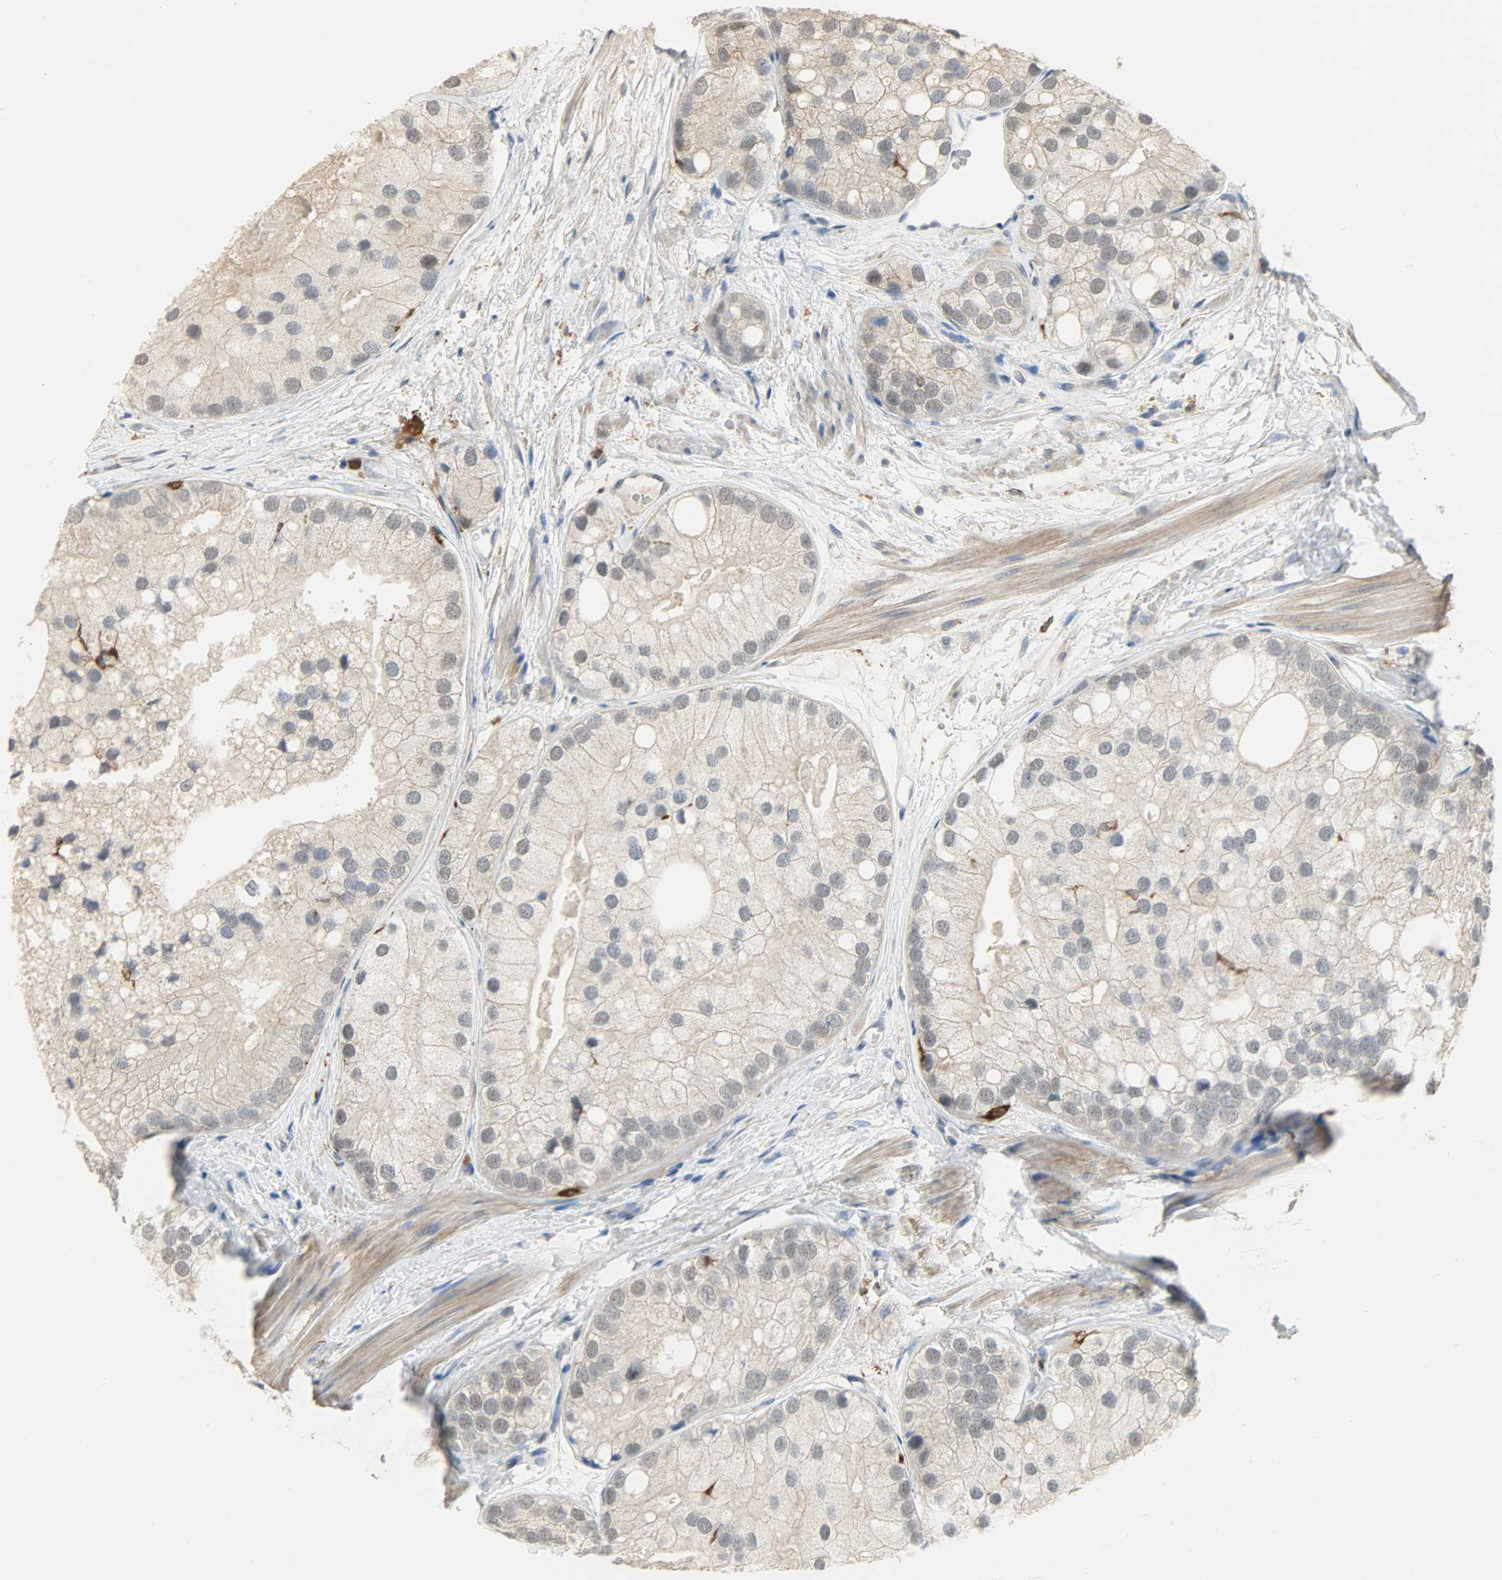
{"staining": {"intensity": "weak", "quantity": "25%-75%", "location": "cytoplasmic/membranous"}, "tissue": "prostate cancer", "cell_type": "Tumor cells", "image_type": "cancer", "snomed": [{"axis": "morphology", "description": "Adenocarcinoma, Low grade"}, {"axis": "topography", "description": "Prostate"}], "caption": "Weak cytoplasmic/membranous protein positivity is seen in about 25%-75% of tumor cells in prostate cancer (low-grade adenocarcinoma).", "gene": "SKAP2", "patient": {"sex": "male", "age": 69}}